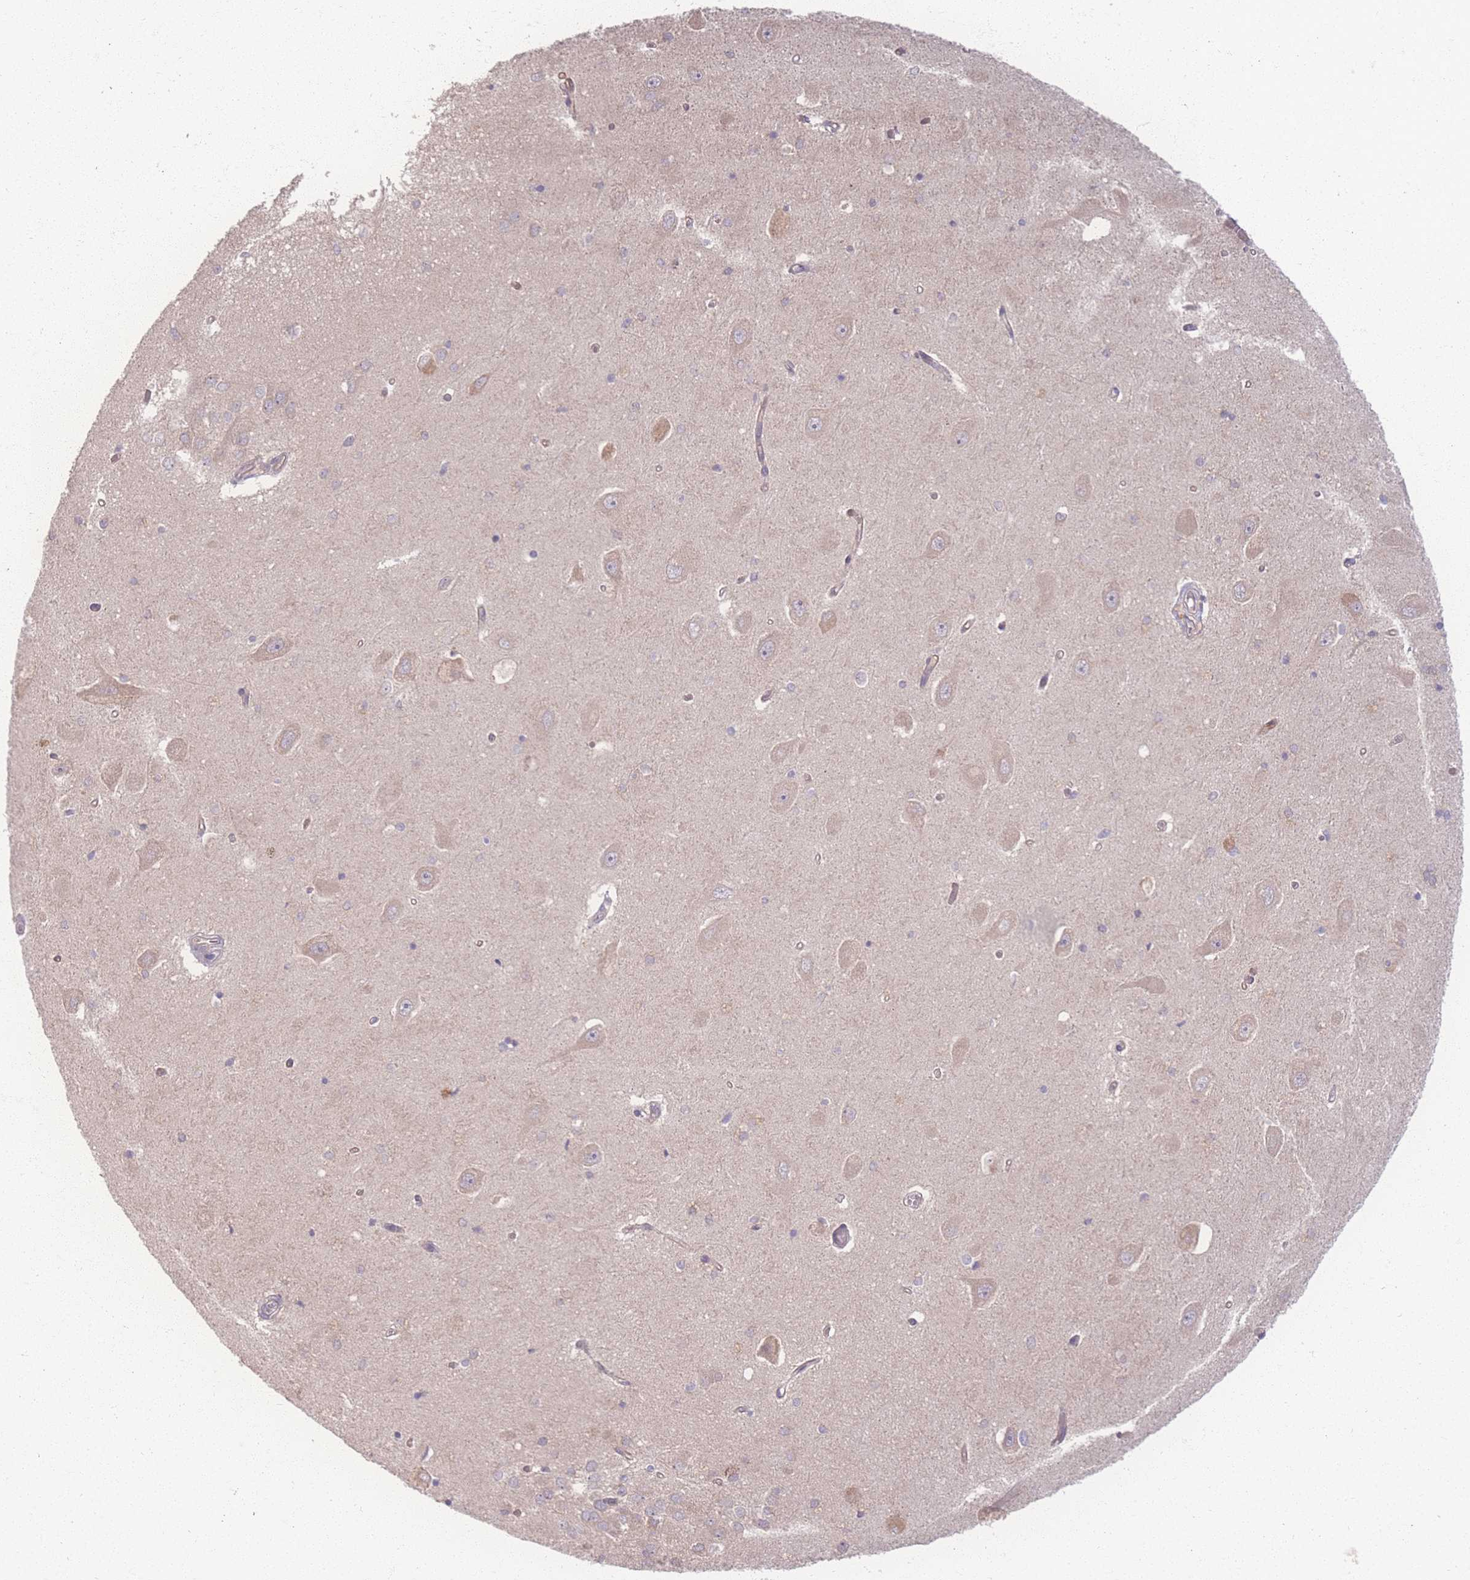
{"staining": {"intensity": "negative", "quantity": "none", "location": "none"}, "tissue": "hippocampus", "cell_type": "Glial cells", "image_type": "normal", "snomed": [{"axis": "morphology", "description": "Normal tissue, NOS"}, {"axis": "topography", "description": "Hippocampus"}], "caption": "Immunohistochemistry (IHC) of normal human hippocampus shows no expression in glial cells. (Stains: DAB IHC with hematoxylin counter stain, Microscopy: brightfield microscopy at high magnification).", "gene": "INSR", "patient": {"sex": "male", "age": 45}}